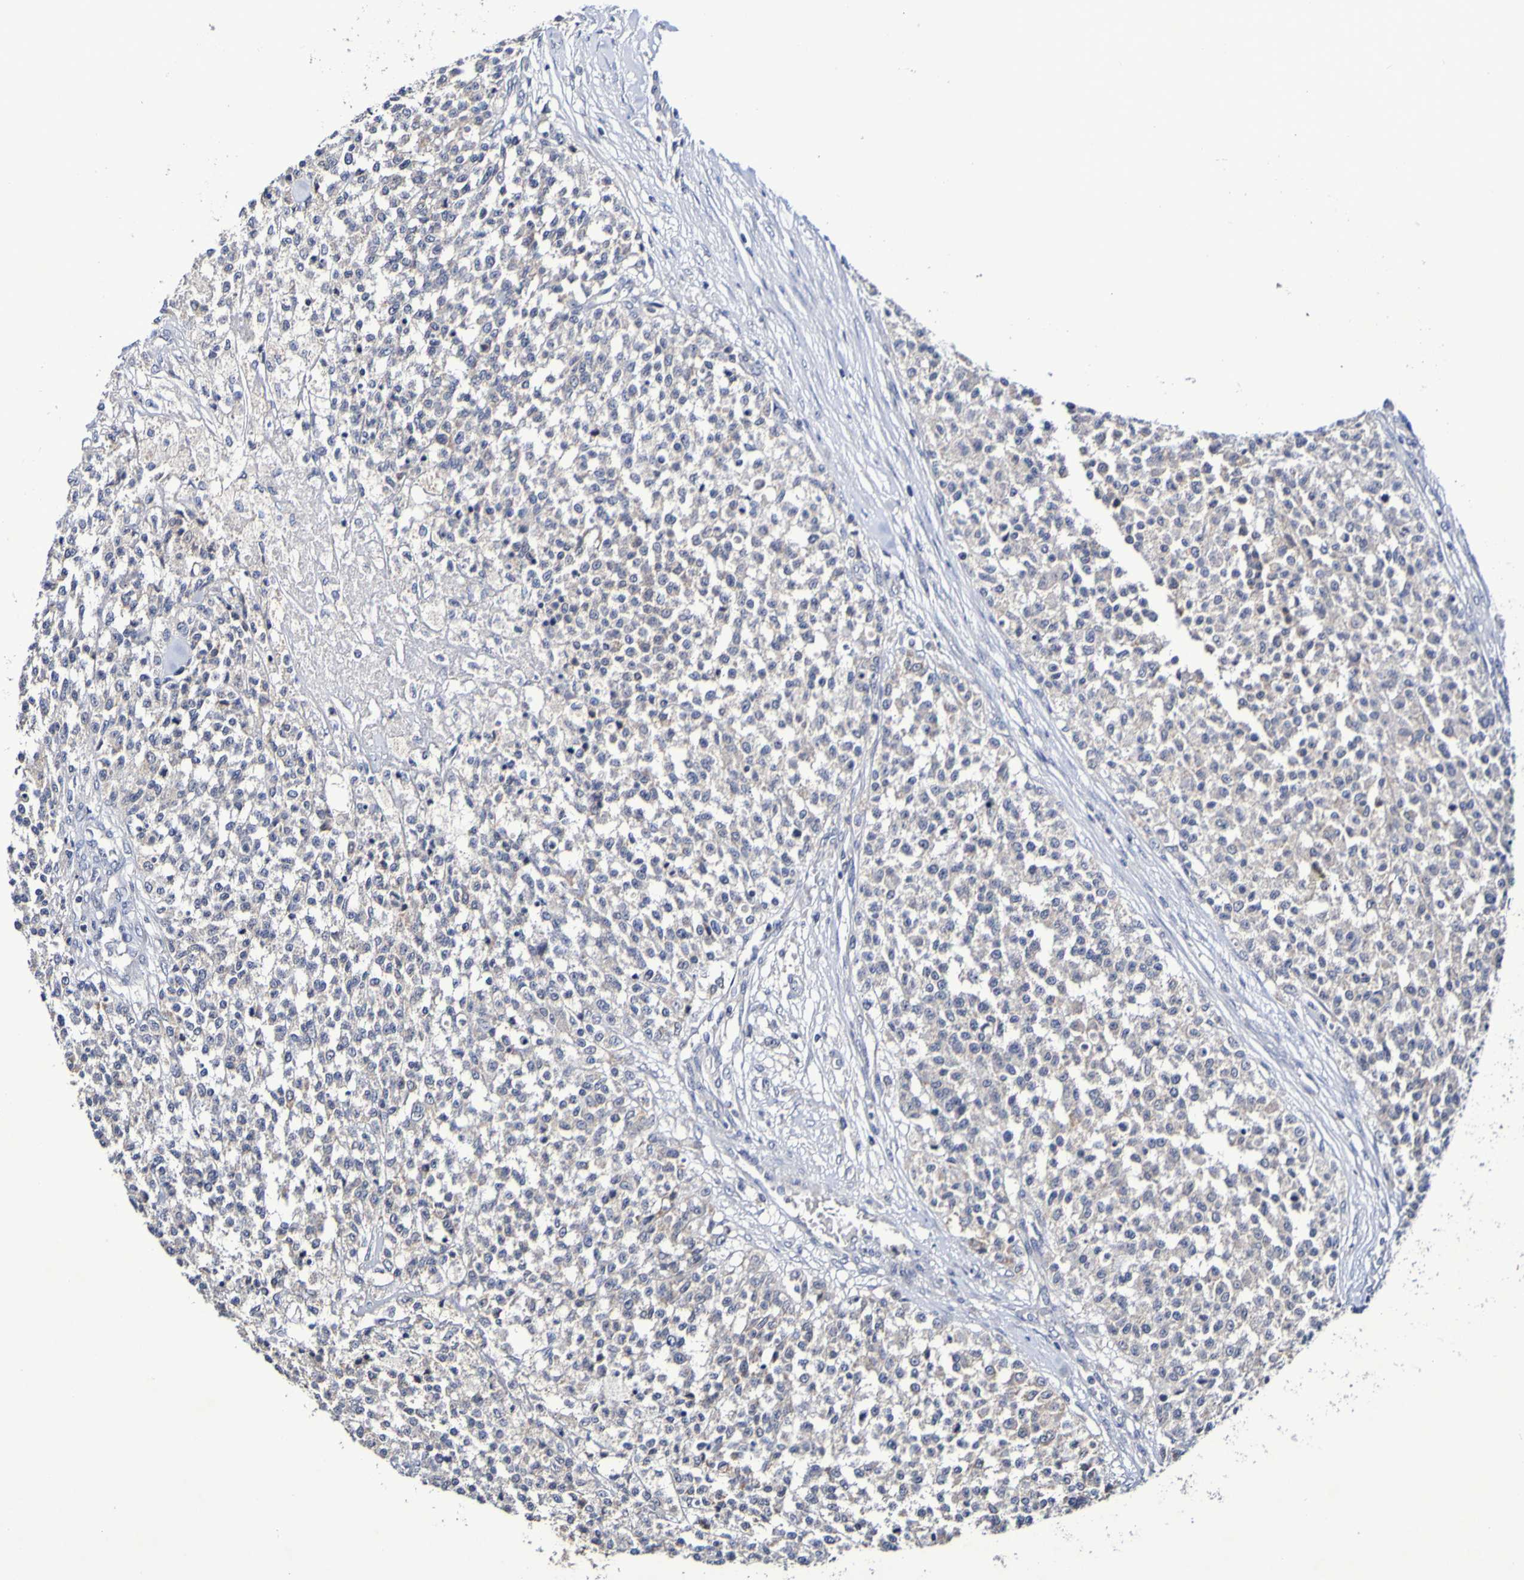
{"staining": {"intensity": "negative", "quantity": "none", "location": "none"}, "tissue": "testis cancer", "cell_type": "Tumor cells", "image_type": "cancer", "snomed": [{"axis": "morphology", "description": "Seminoma, NOS"}, {"axis": "topography", "description": "Testis"}], "caption": "The IHC photomicrograph has no significant expression in tumor cells of testis cancer tissue.", "gene": "PTP4A2", "patient": {"sex": "male", "age": 59}}